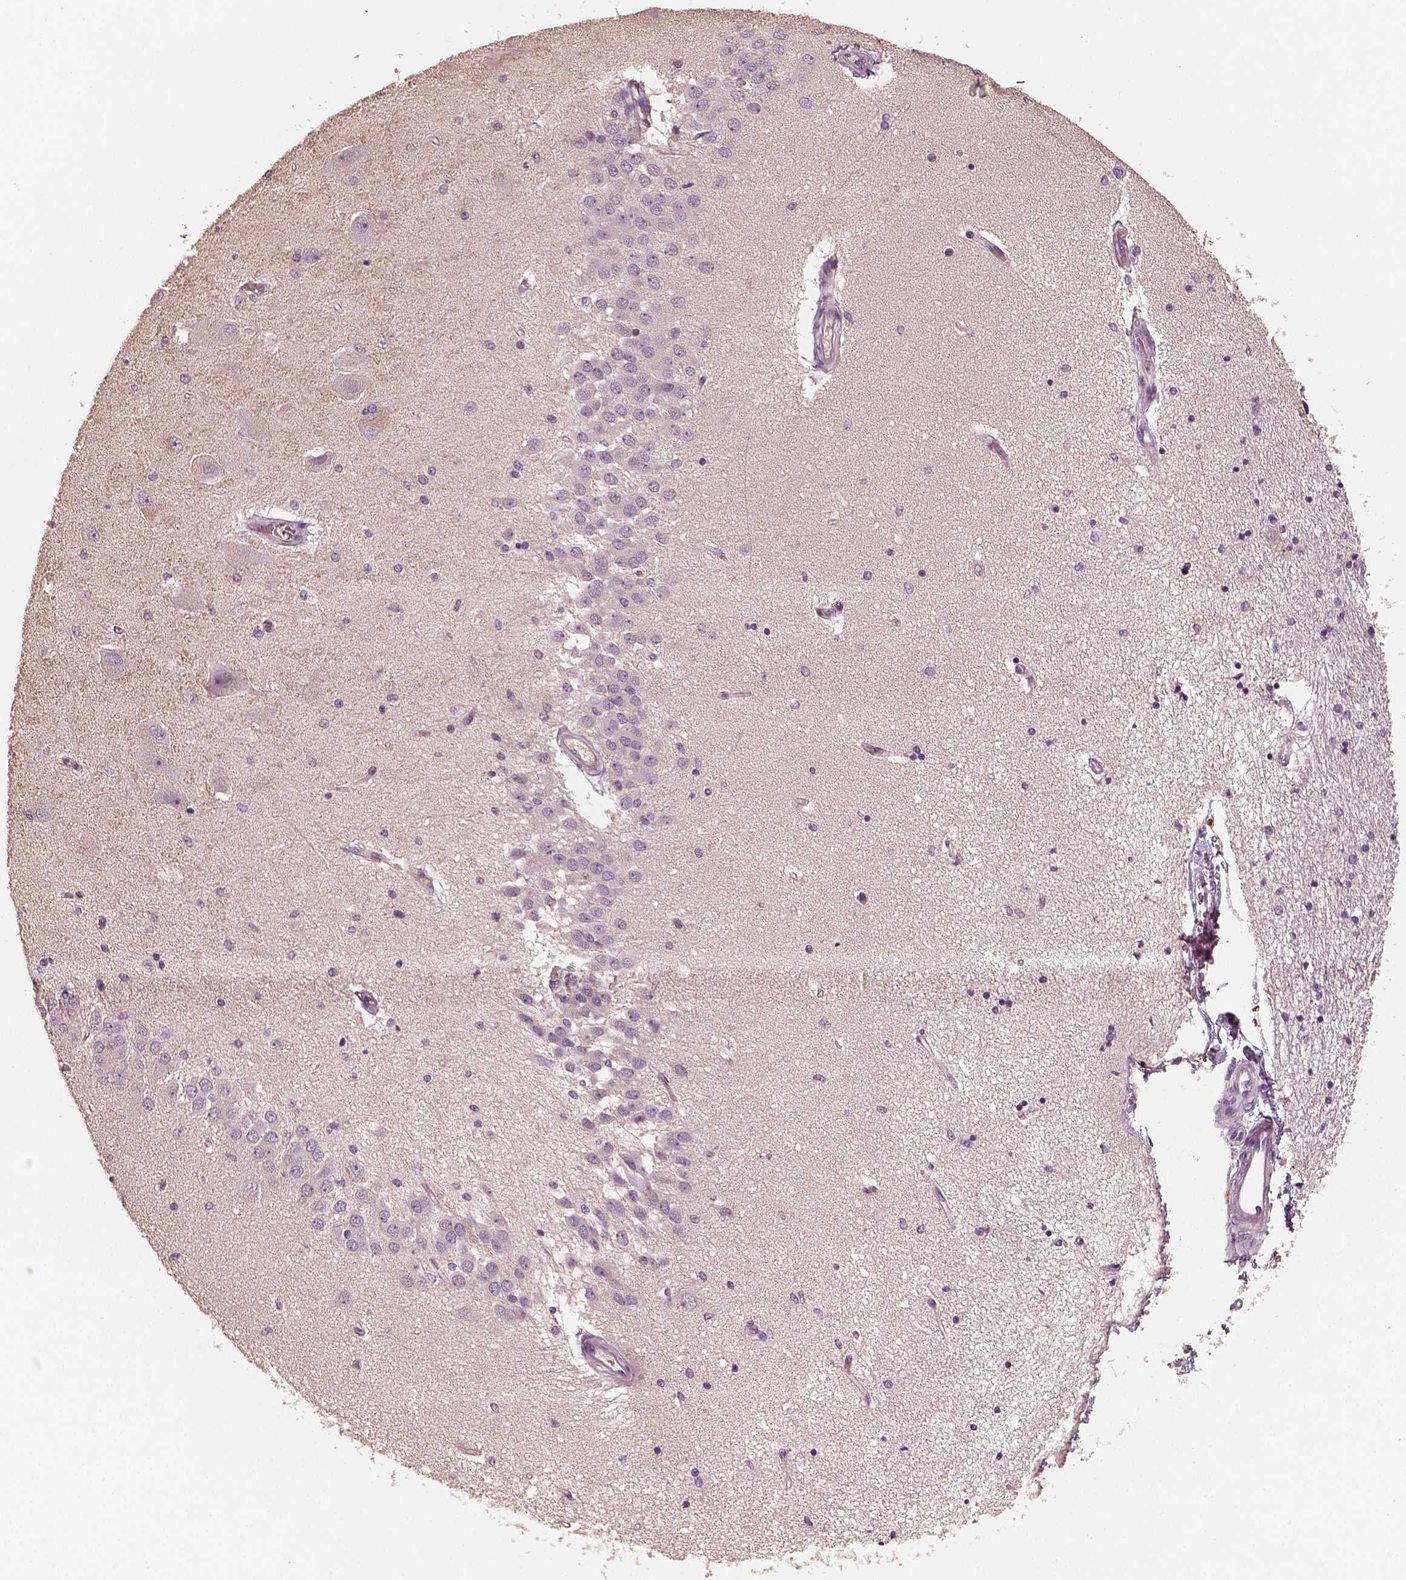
{"staining": {"intensity": "negative", "quantity": "none", "location": "none"}, "tissue": "hippocampus", "cell_type": "Glial cells", "image_type": "normal", "snomed": [{"axis": "morphology", "description": "Normal tissue, NOS"}, {"axis": "topography", "description": "Hippocampus"}], "caption": "Immunohistochemical staining of normal human hippocampus displays no significant staining in glial cells. (DAB immunohistochemistry visualized using brightfield microscopy, high magnification).", "gene": "RS1", "patient": {"sex": "female", "age": 54}}